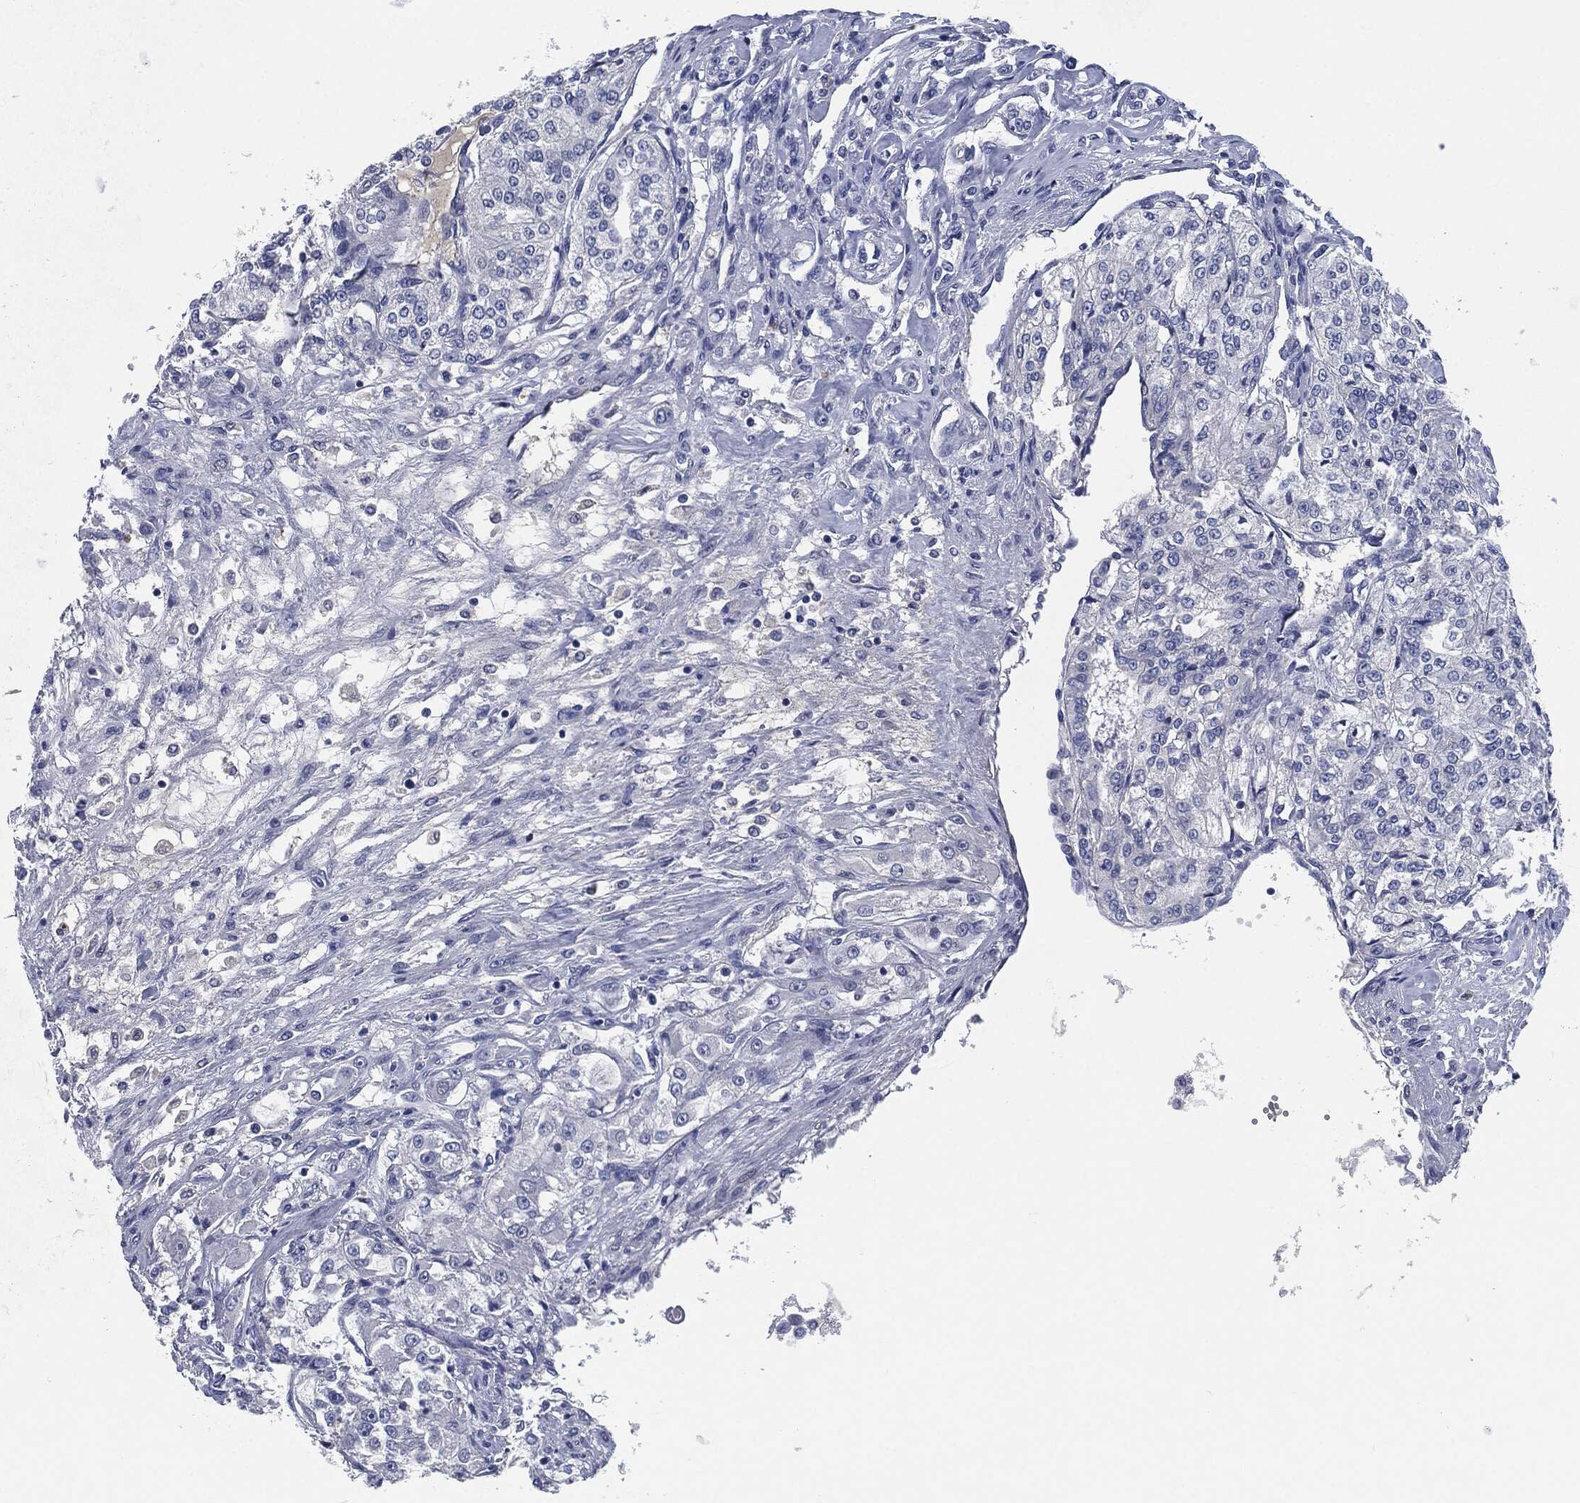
{"staining": {"intensity": "negative", "quantity": "none", "location": "none"}, "tissue": "renal cancer", "cell_type": "Tumor cells", "image_type": "cancer", "snomed": [{"axis": "morphology", "description": "Adenocarcinoma, NOS"}, {"axis": "topography", "description": "Kidney"}], "caption": "A high-resolution photomicrograph shows immunohistochemistry staining of renal cancer, which displays no significant staining in tumor cells.", "gene": "CD27", "patient": {"sex": "female", "age": 63}}